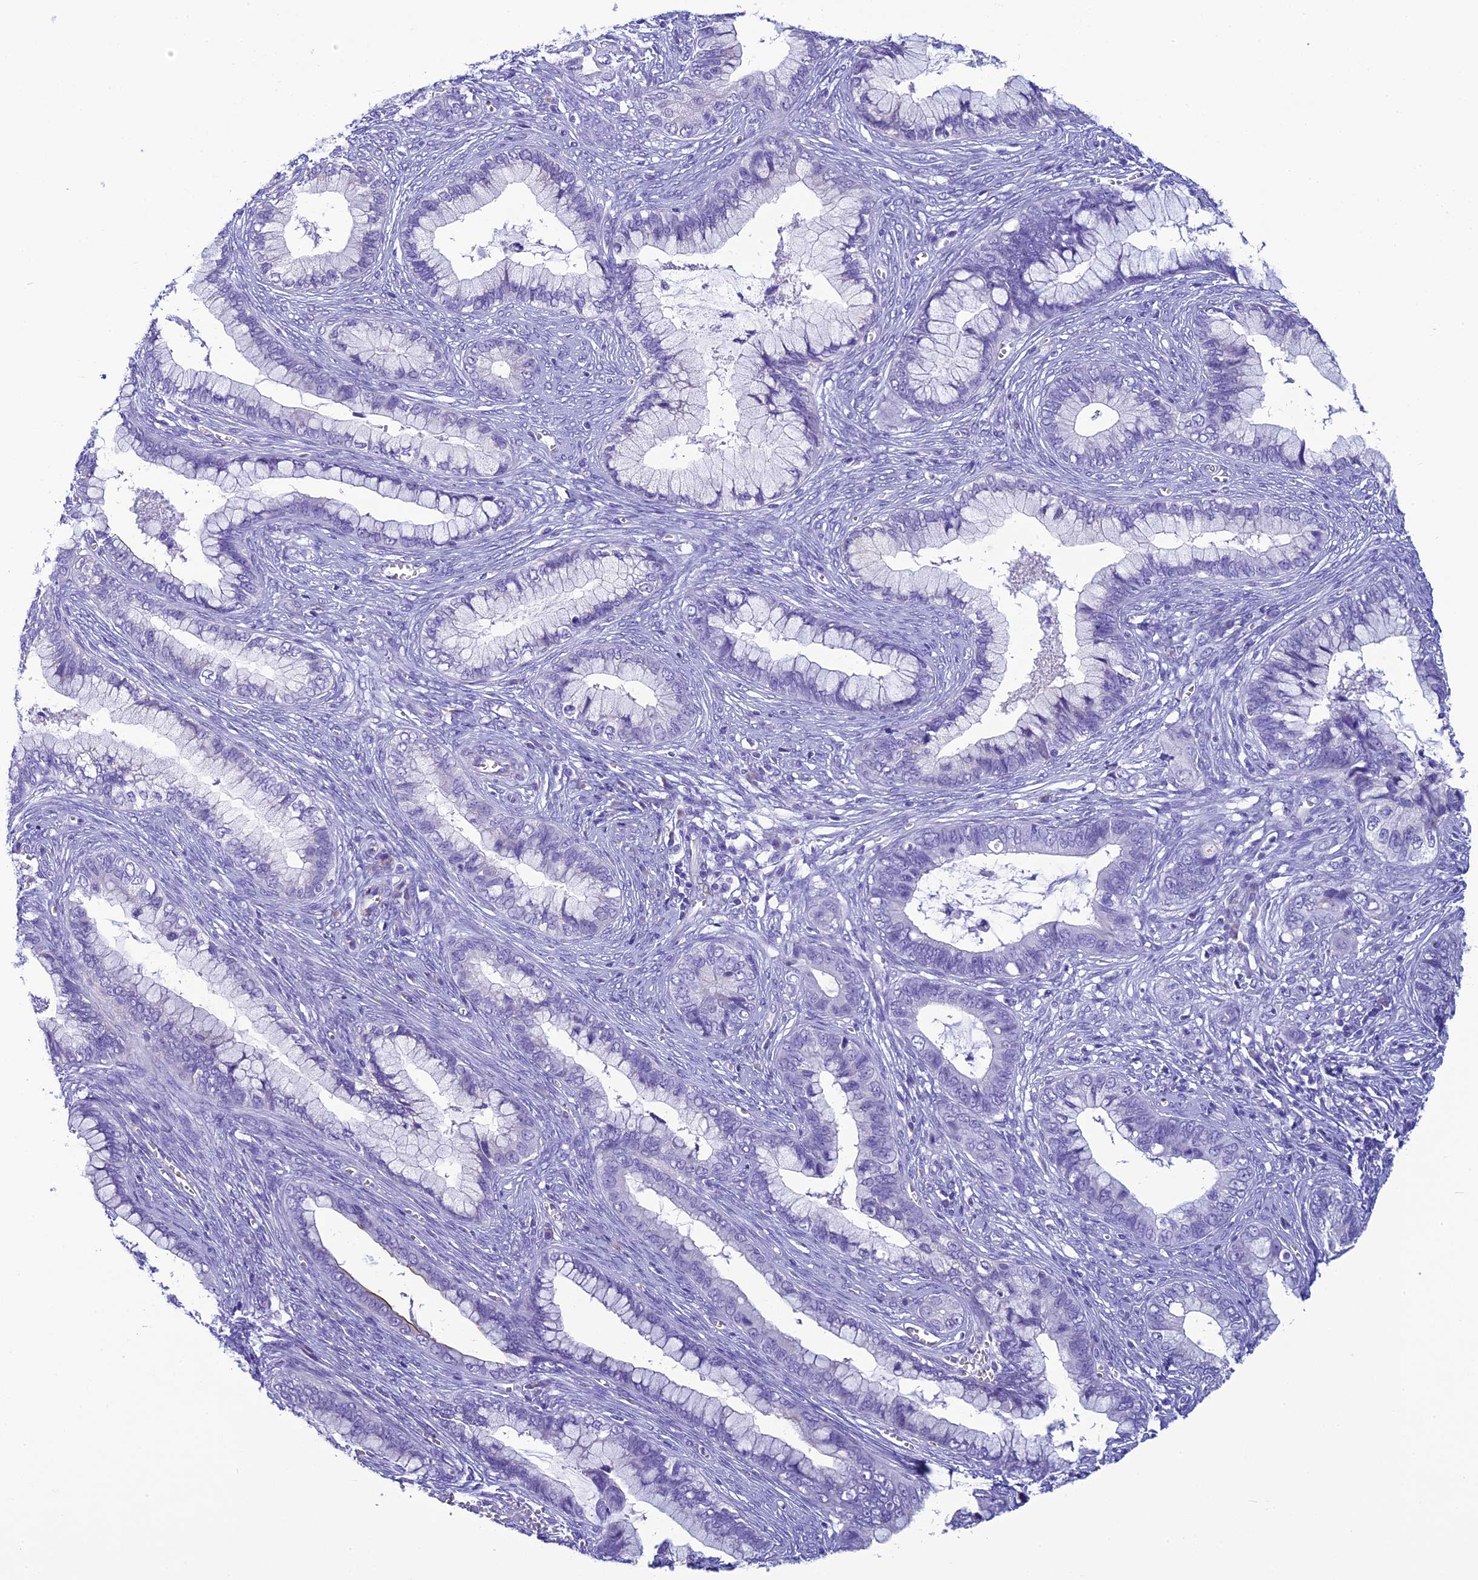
{"staining": {"intensity": "negative", "quantity": "none", "location": "none"}, "tissue": "cervical cancer", "cell_type": "Tumor cells", "image_type": "cancer", "snomed": [{"axis": "morphology", "description": "Adenocarcinoma, NOS"}, {"axis": "topography", "description": "Cervix"}], "caption": "This is an immunohistochemistry (IHC) photomicrograph of human cervical adenocarcinoma. There is no positivity in tumor cells.", "gene": "SCEL", "patient": {"sex": "female", "age": 44}}